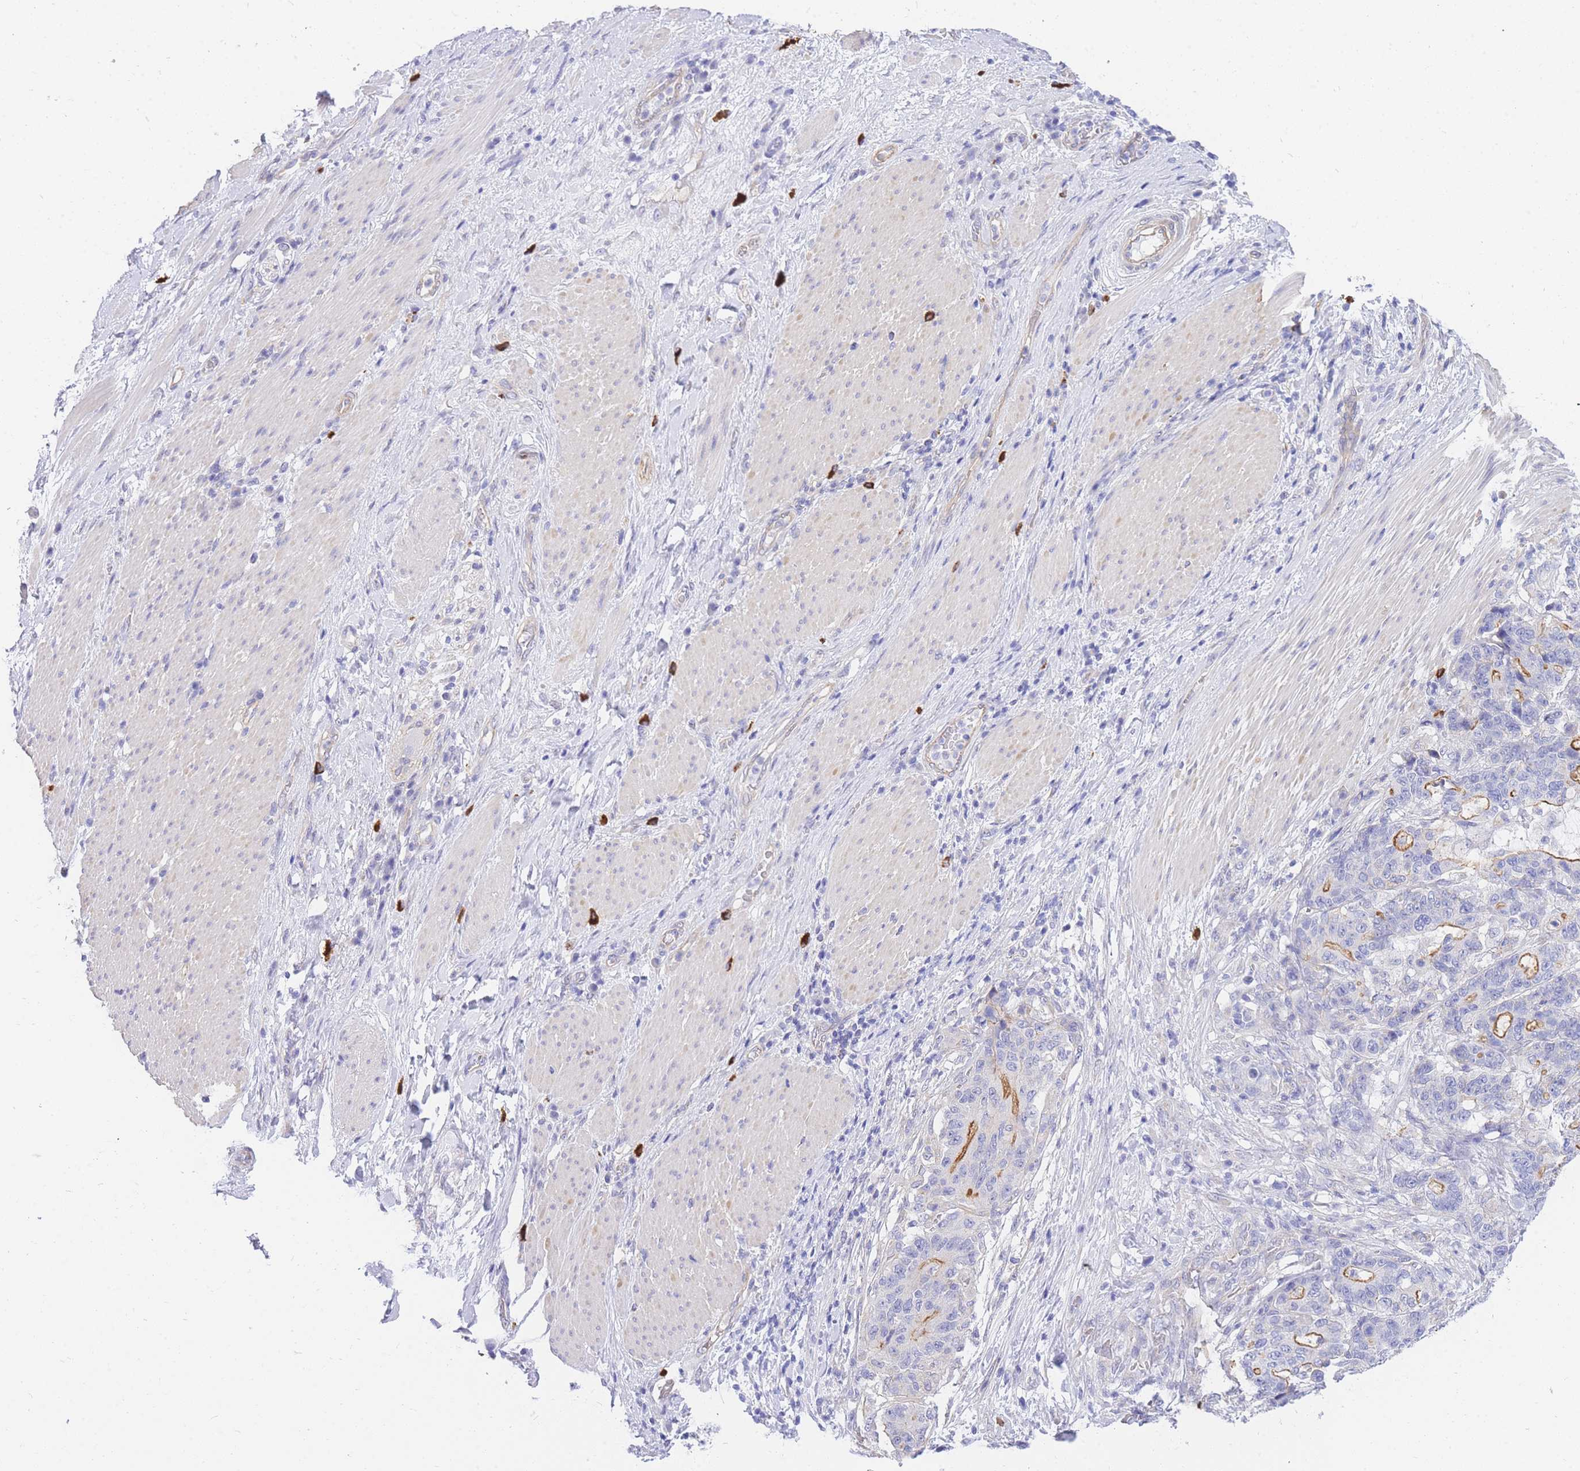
{"staining": {"intensity": "moderate", "quantity": "<25%", "location": "cytoplasmic/membranous"}, "tissue": "stomach cancer", "cell_type": "Tumor cells", "image_type": "cancer", "snomed": [{"axis": "morphology", "description": "Normal tissue, NOS"}, {"axis": "morphology", "description": "Adenocarcinoma, NOS"}, {"axis": "topography", "description": "Stomach"}], "caption": "Immunohistochemical staining of human stomach adenocarcinoma exhibits low levels of moderate cytoplasmic/membranous protein staining in about <25% of tumor cells.", "gene": "SRSF12", "patient": {"sex": "female", "age": 64}}